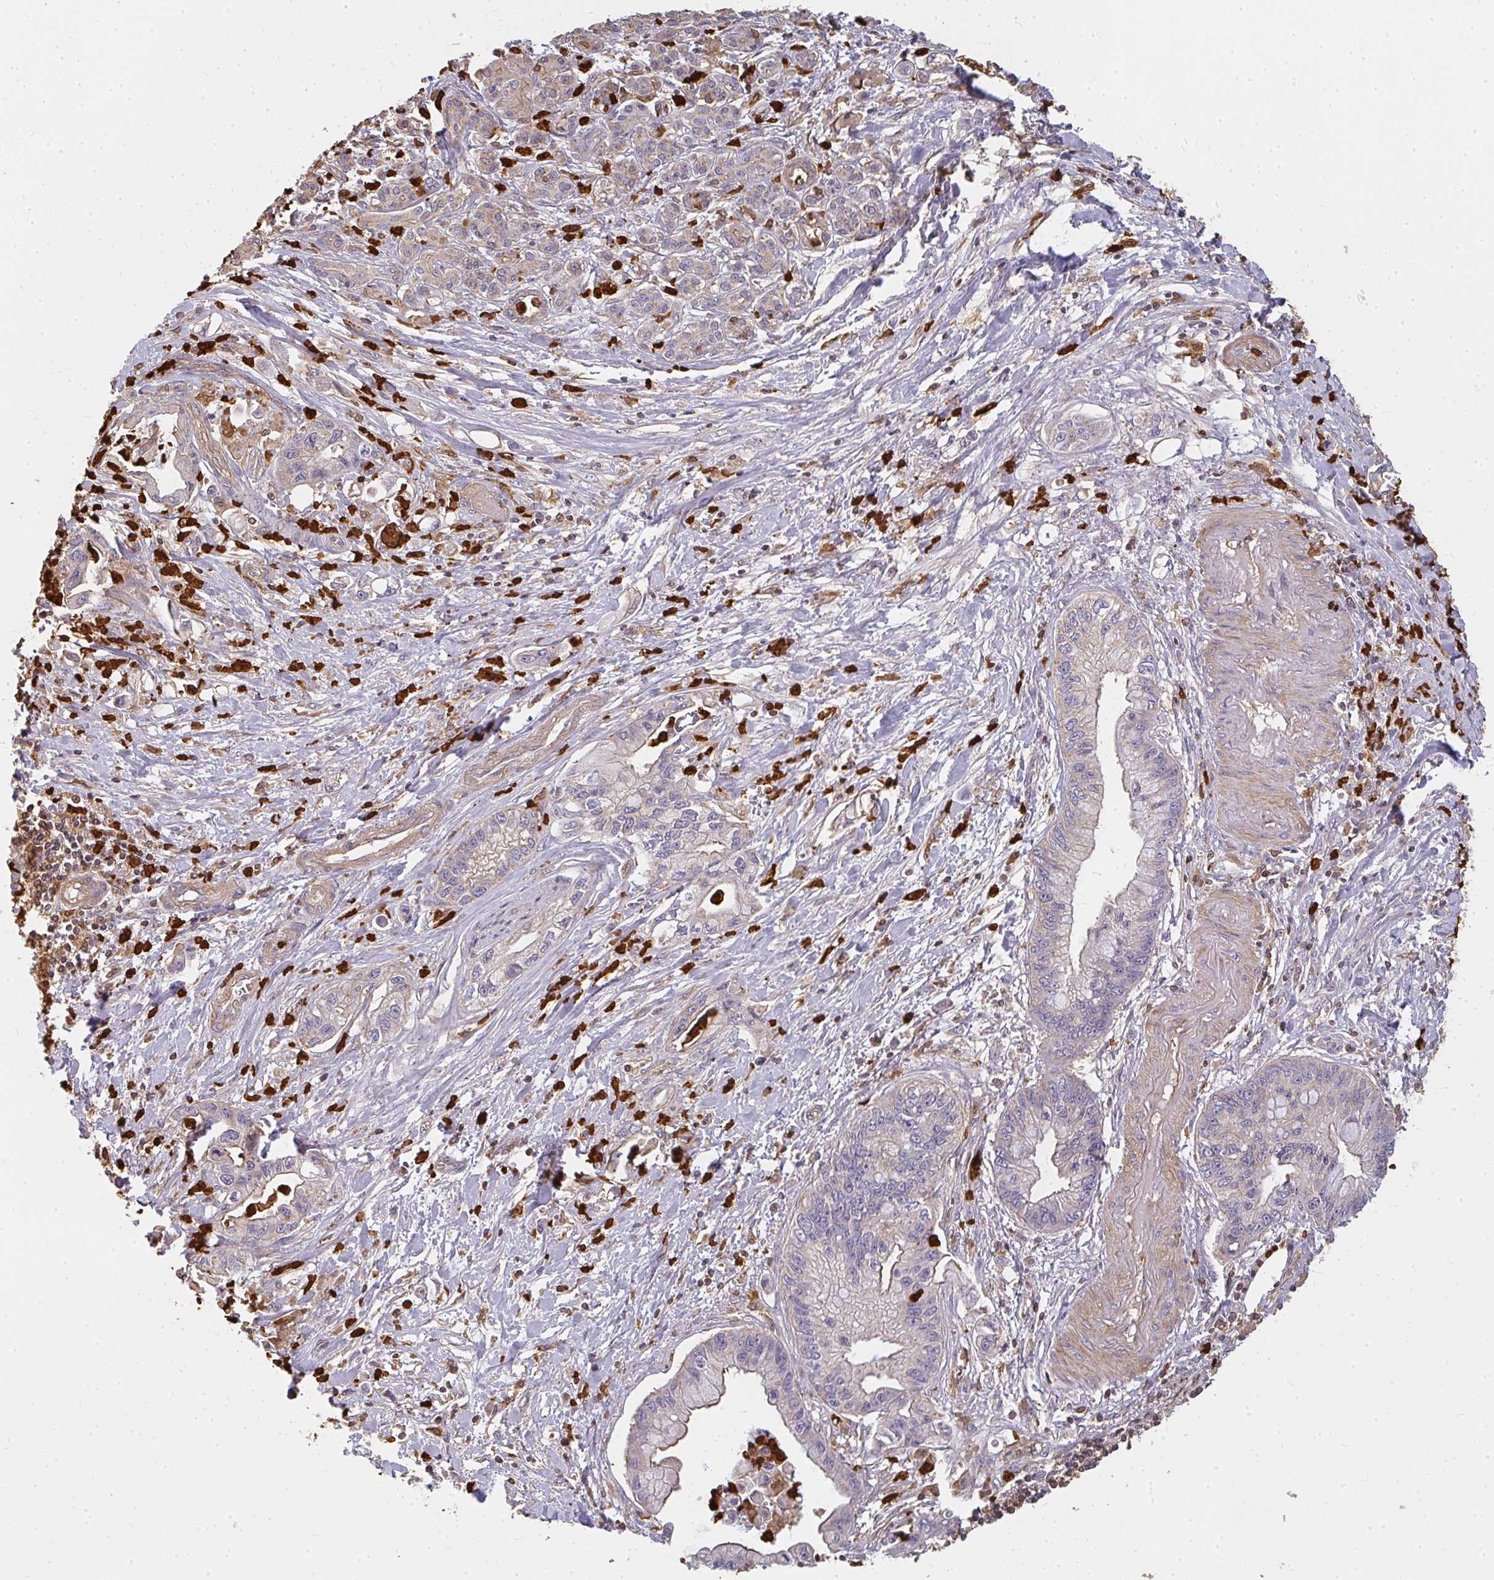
{"staining": {"intensity": "negative", "quantity": "none", "location": "none"}, "tissue": "pancreatic cancer", "cell_type": "Tumor cells", "image_type": "cancer", "snomed": [{"axis": "morphology", "description": "Adenocarcinoma, NOS"}, {"axis": "topography", "description": "Pancreas"}], "caption": "Immunohistochemistry image of adenocarcinoma (pancreatic) stained for a protein (brown), which shows no positivity in tumor cells.", "gene": "CNTRL", "patient": {"sex": "male", "age": 61}}